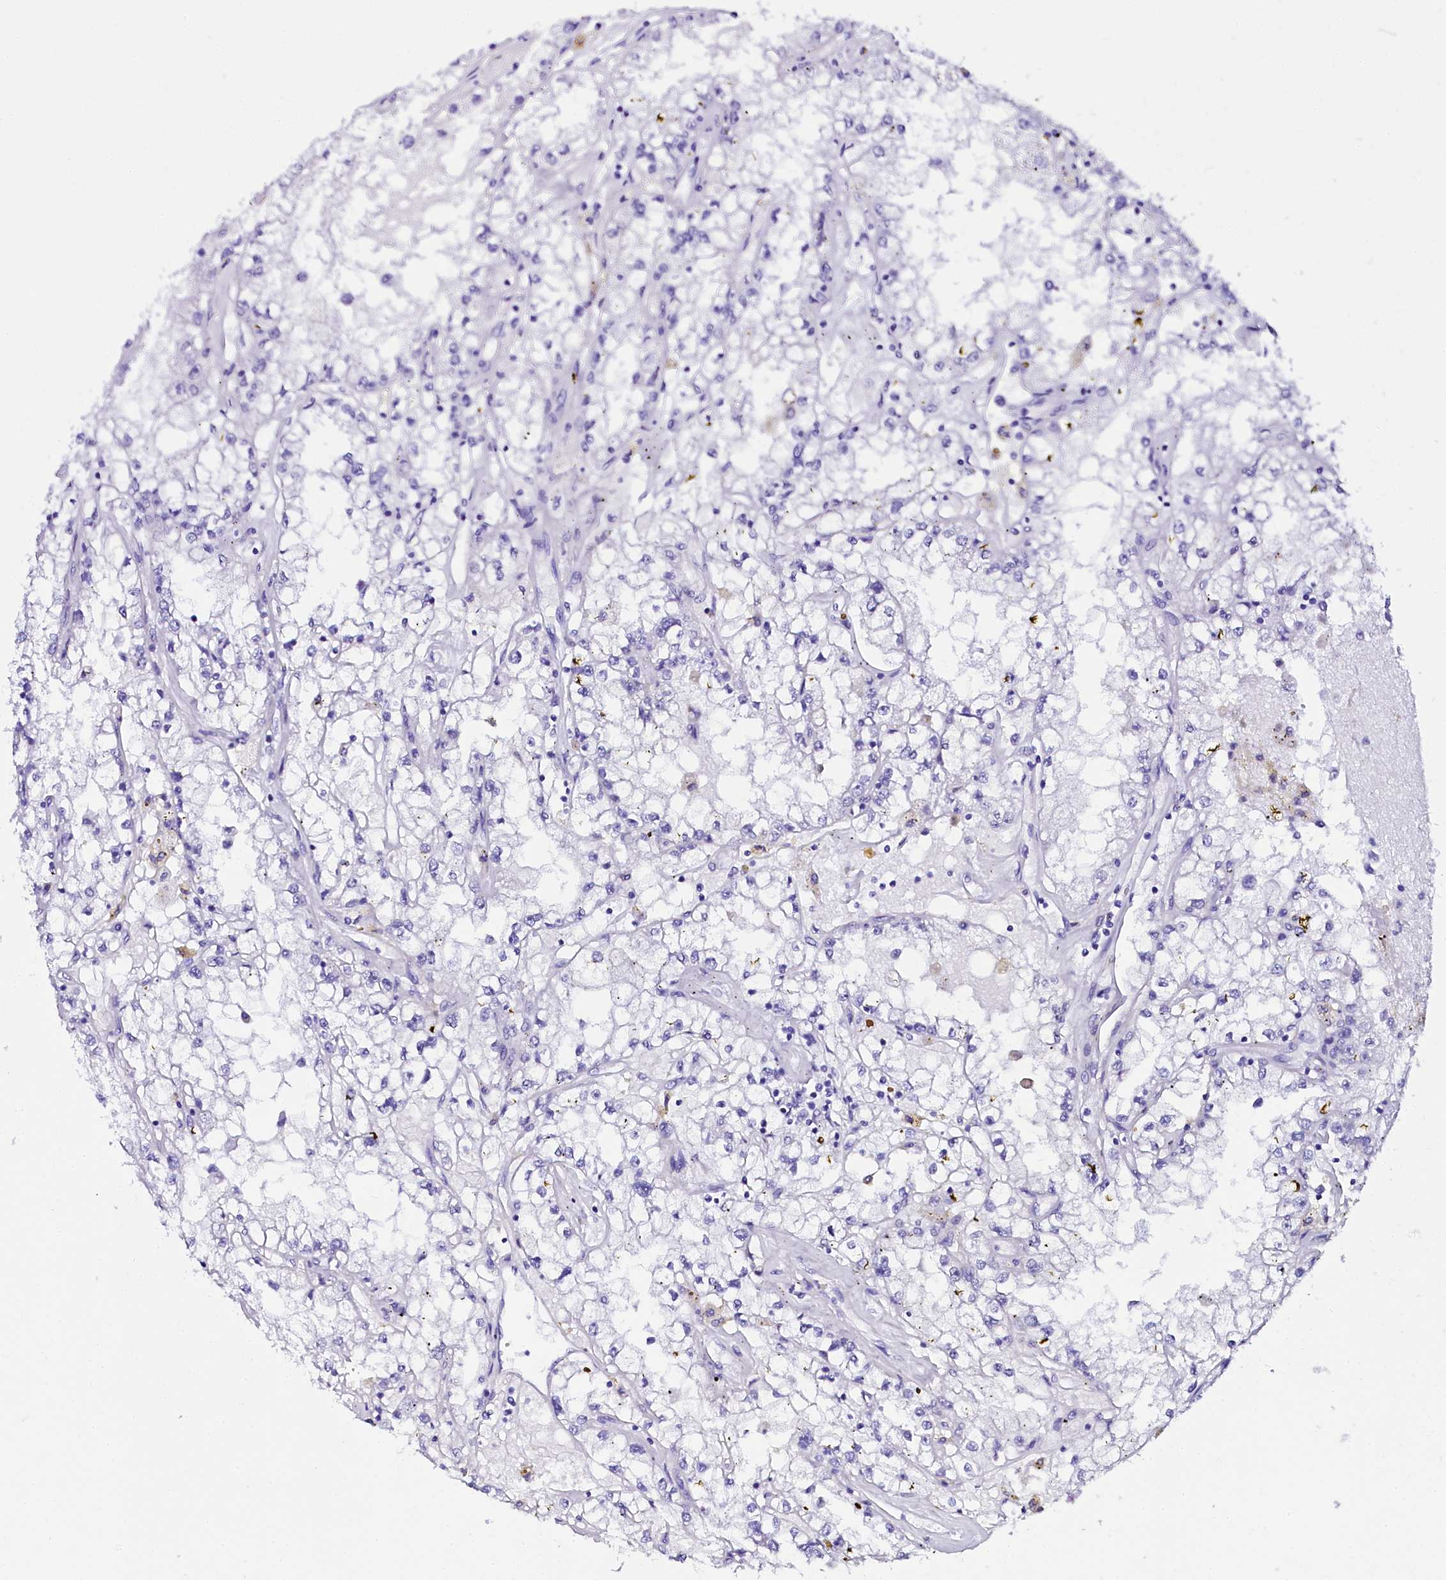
{"staining": {"intensity": "negative", "quantity": "none", "location": "none"}, "tissue": "renal cancer", "cell_type": "Tumor cells", "image_type": "cancer", "snomed": [{"axis": "morphology", "description": "Adenocarcinoma, NOS"}, {"axis": "topography", "description": "Kidney"}], "caption": "This is a micrograph of IHC staining of renal adenocarcinoma, which shows no positivity in tumor cells. The staining was performed using DAB (3,3'-diaminobenzidine) to visualize the protein expression in brown, while the nuclei were stained in blue with hematoxylin (Magnification: 20x).", "gene": "SORD", "patient": {"sex": "male", "age": 56}}